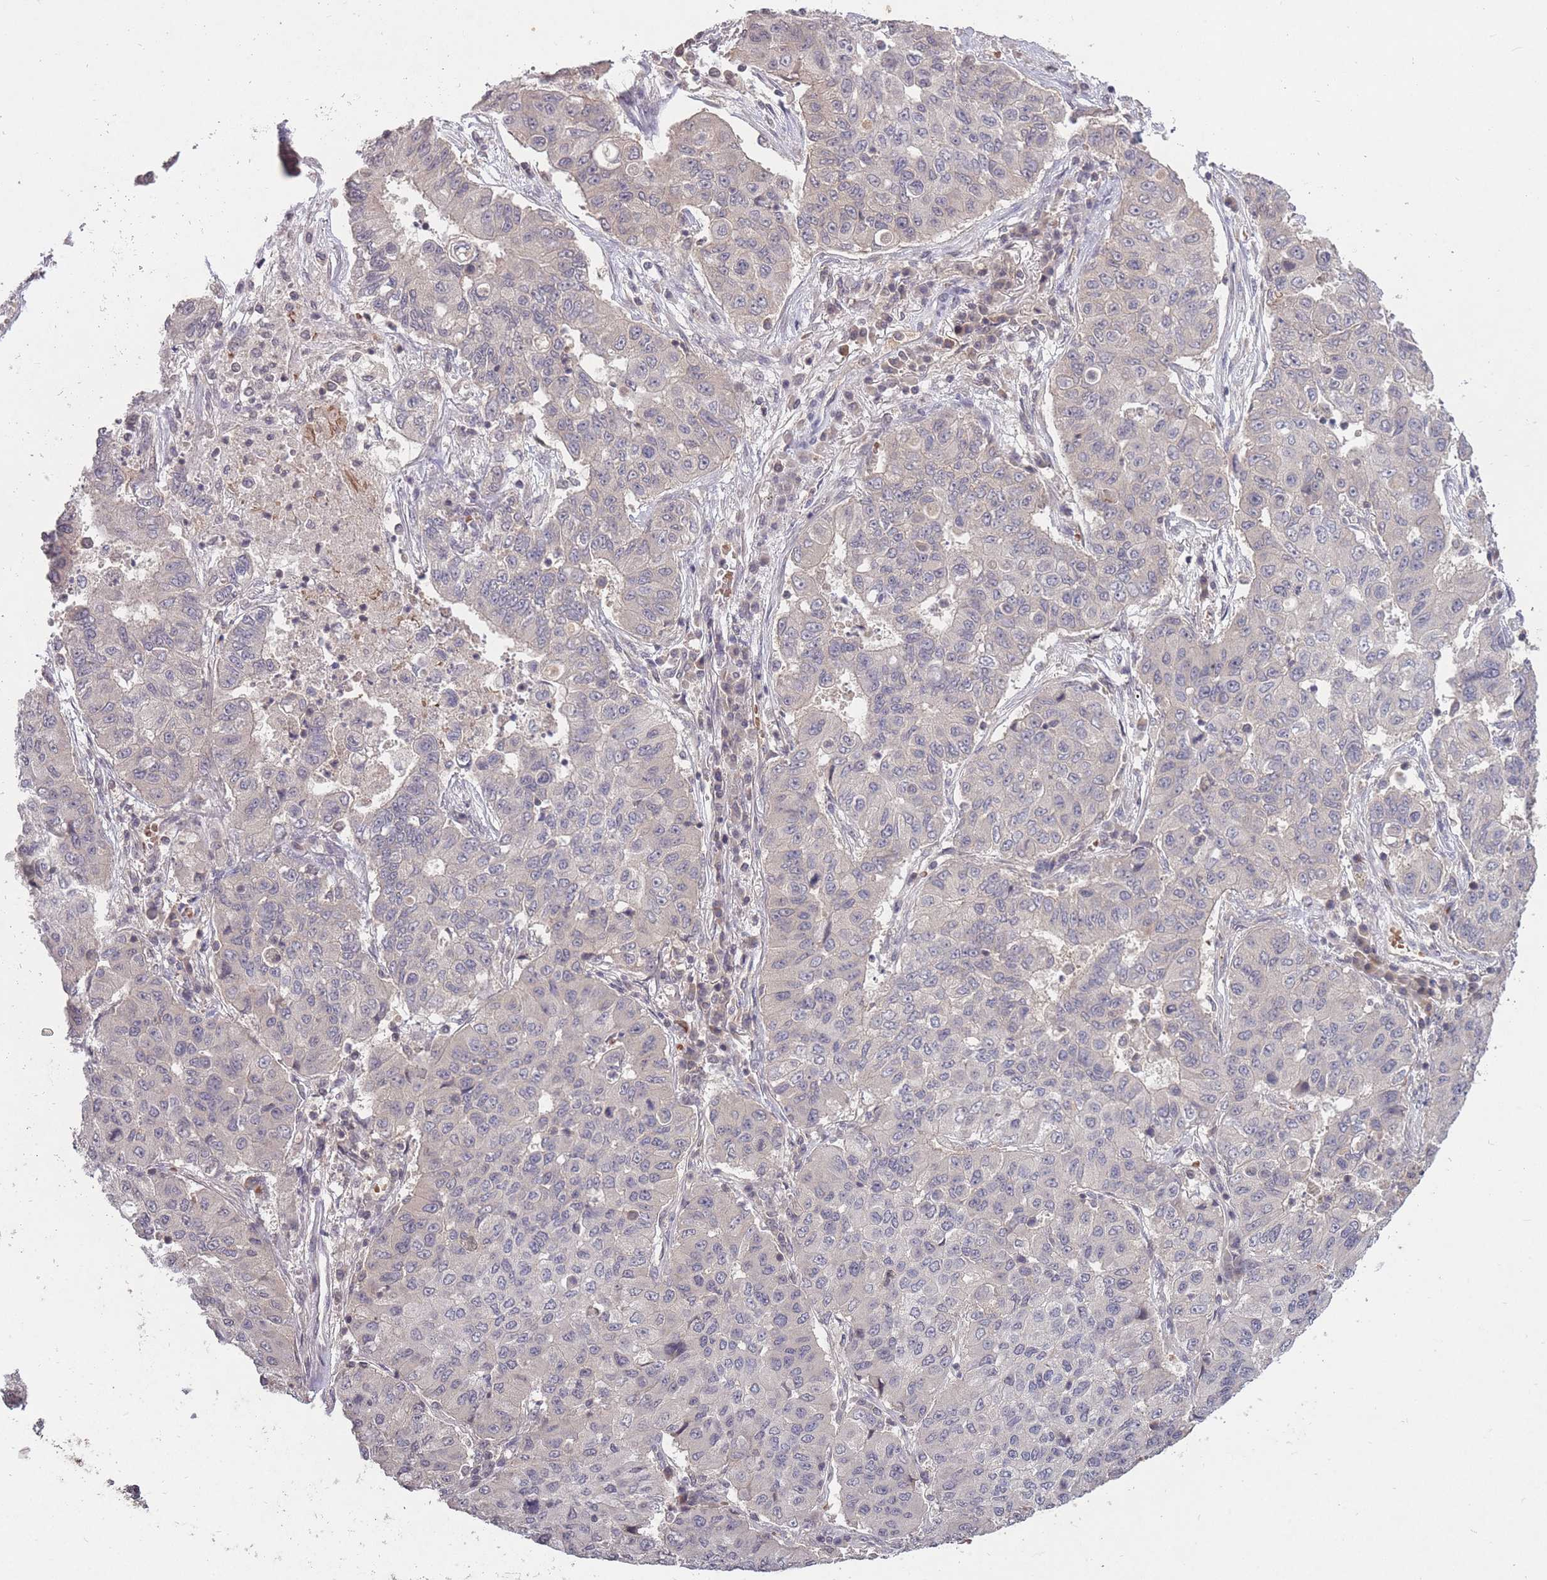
{"staining": {"intensity": "negative", "quantity": "none", "location": "none"}, "tissue": "lung cancer", "cell_type": "Tumor cells", "image_type": "cancer", "snomed": [{"axis": "morphology", "description": "Squamous cell carcinoma, NOS"}, {"axis": "topography", "description": "Lung"}], "caption": "Immunohistochemistry (IHC) of lung cancer (squamous cell carcinoma) exhibits no positivity in tumor cells.", "gene": "ADCYAP1R1", "patient": {"sex": "male", "age": 74}}